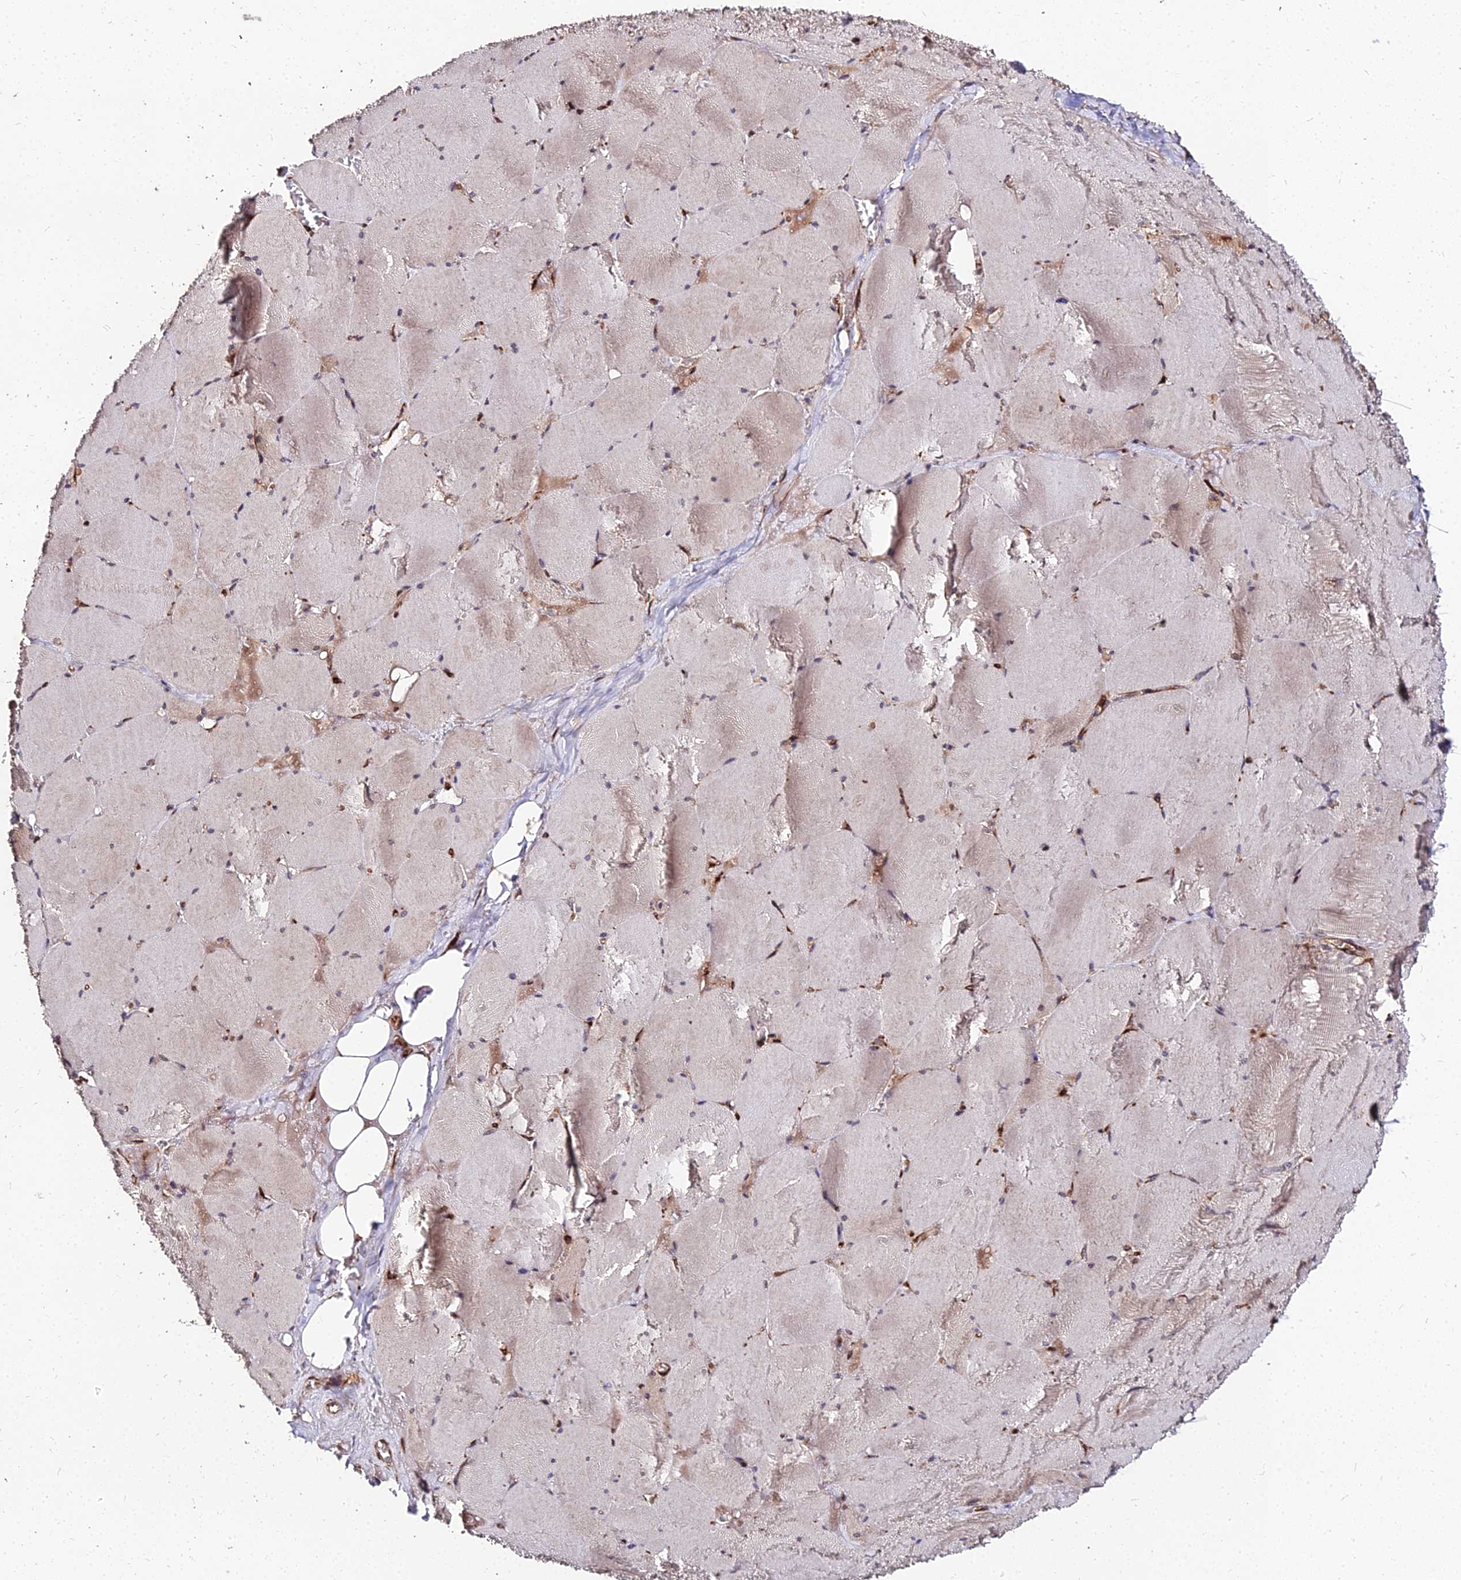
{"staining": {"intensity": "moderate", "quantity": "25%-75%", "location": "cytoplasmic/membranous,nuclear"}, "tissue": "skeletal muscle", "cell_type": "Myocytes", "image_type": "normal", "snomed": [{"axis": "morphology", "description": "Normal tissue, NOS"}, {"axis": "topography", "description": "Skeletal muscle"}, {"axis": "topography", "description": "Head-Neck"}], "caption": "Normal skeletal muscle was stained to show a protein in brown. There is medium levels of moderate cytoplasmic/membranous,nuclear staining in about 25%-75% of myocytes.", "gene": "PDE4D", "patient": {"sex": "male", "age": 66}}